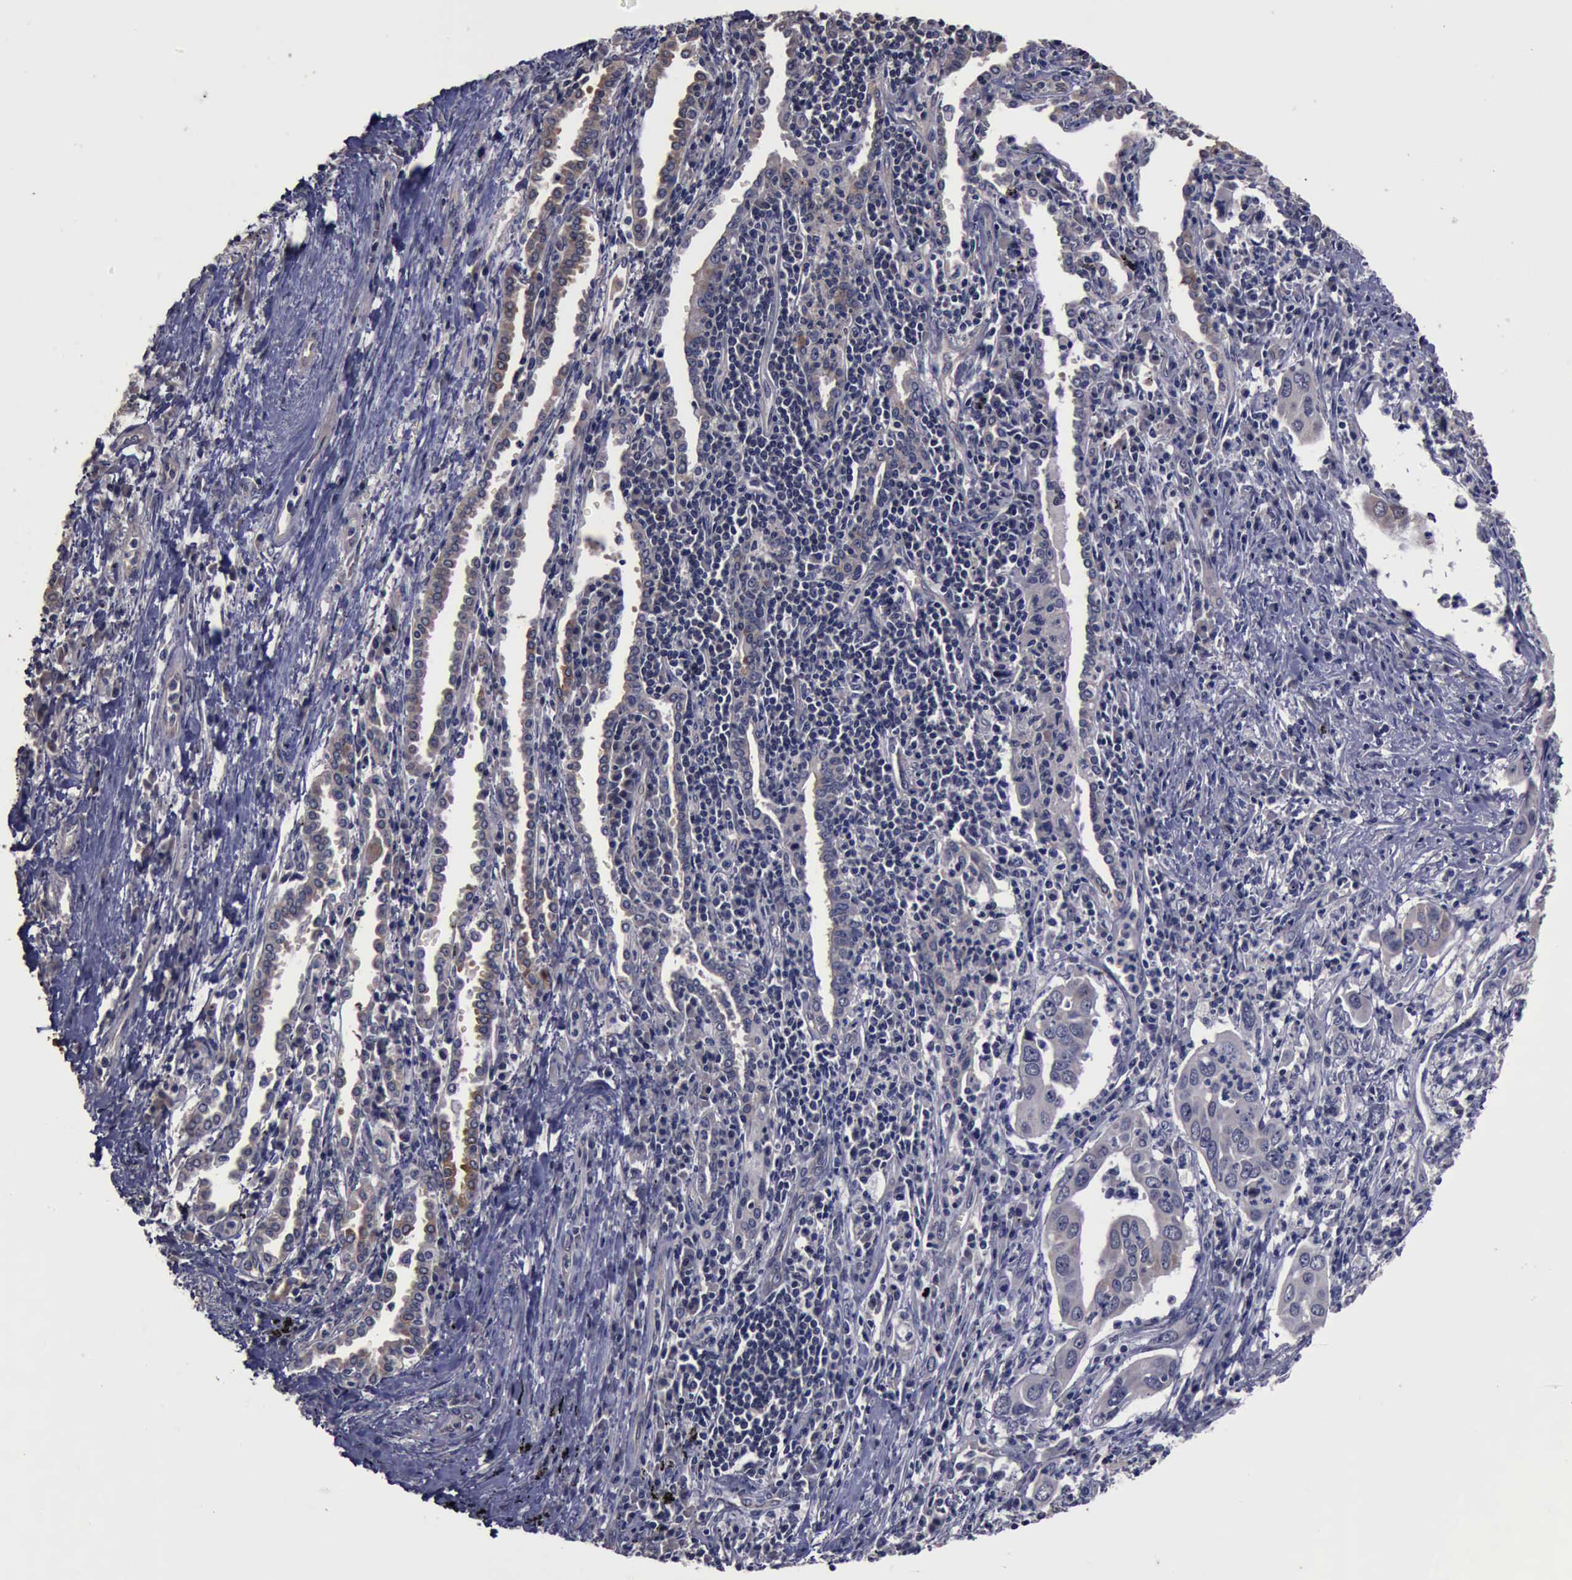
{"staining": {"intensity": "negative", "quantity": "none", "location": "none"}, "tissue": "lung cancer", "cell_type": "Tumor cells", "image_type": "cancer", "snomed": [{"axis": "morphology", "description": "Adenocarcinoma, NOS"}, {"axis": "topography", "description": "Lung"}], "caption": "DAB (3,3'-diaminobenzidine) immunohistochemical staining of lung adenocarcinoma shows no significant staining in tumor cells.", "gene": "CRKL", "patient": {"sex": "male", "age": 48}}